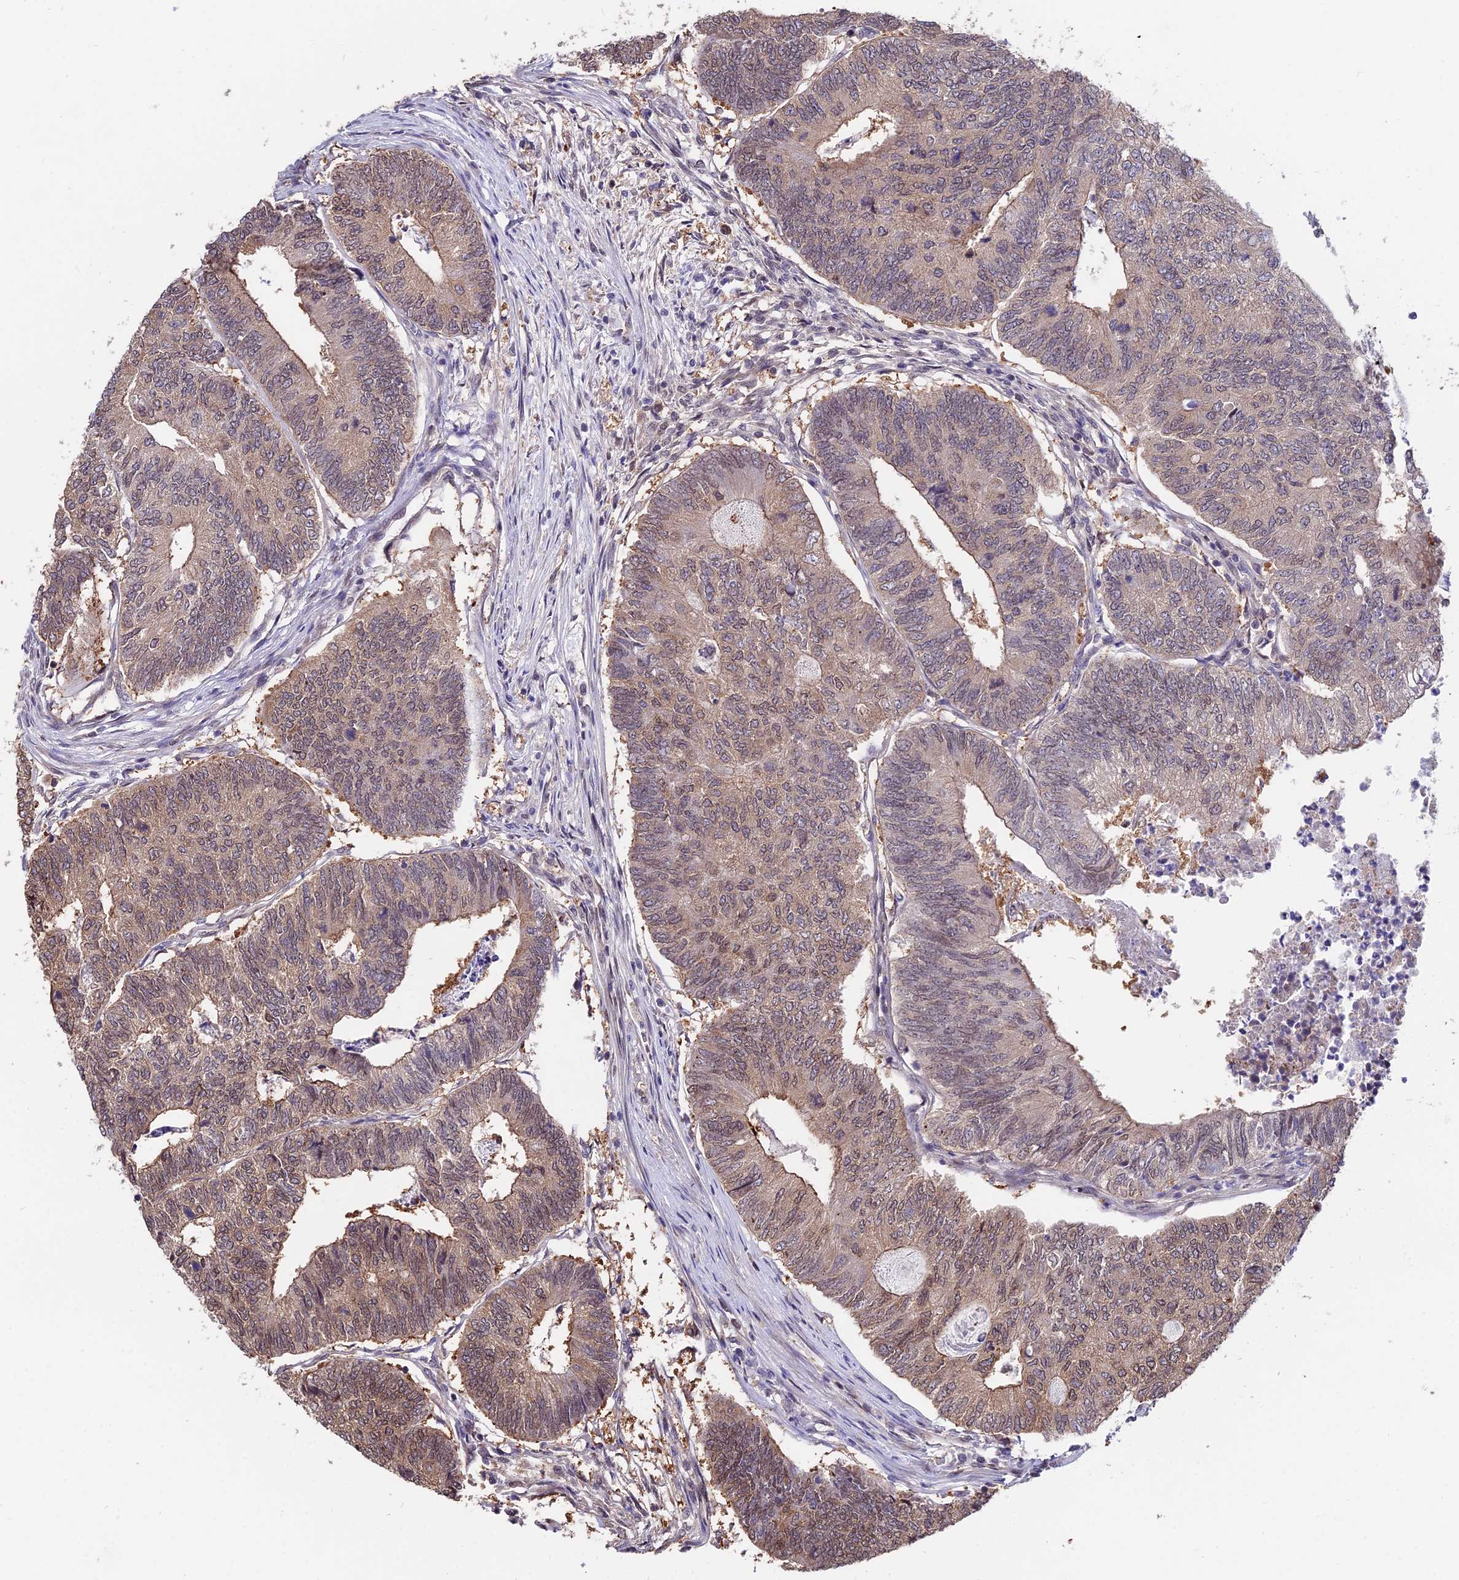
{"staining": {"intensity": "weak", "quantity": "25%-75%", "location": "cytoplasmic/membranous"}, "tissue": "colorectal cancer", "cell_type": "Tumor cells", "image_type": "cancer", "snomed": [{"axis": "morphology", "description": "Adenocarcinoma, NOS"}, {"axis": "topography", "description": "Colon"}], "caption": "IHC image of colorectal adenocarcinoma stained for a protein (brown), which demonstrates low levels of weak cytoplasmic/membranous staining in about 25%-75% of tumor cells.", "gene": "INPP4A", "patient": {"sex": "female", "age": 67}}